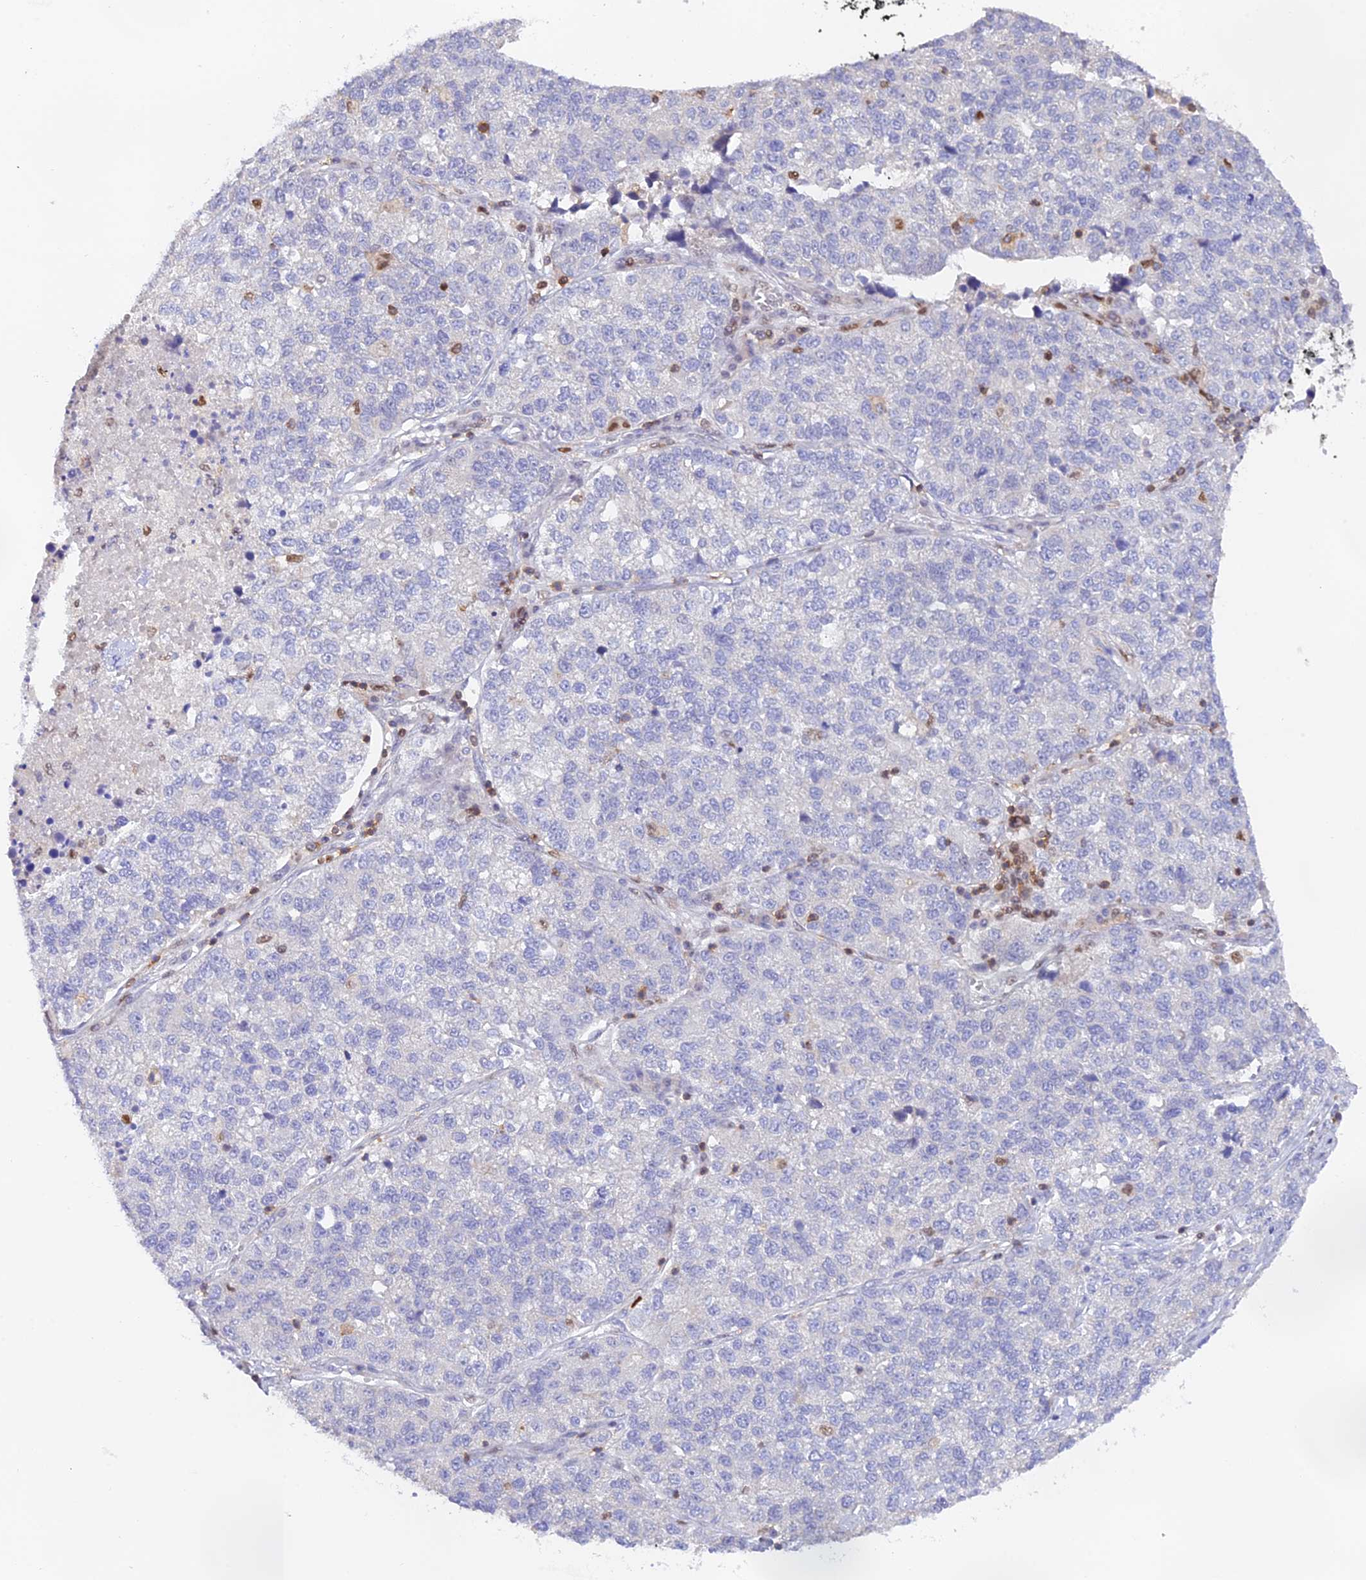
{"staining": {"intensity": "negative", "quantity": "none", "location": "none"}, "tissue": "lung cancer", "cell_type": "Tumor cells", "image_type": "cancer", "snomed": [{"axis": "morphology", "description": "Adenocarcinoma, NOS"}, {"axis": "topography", "description": "Lung"}], "caption": "This is a image of immunohistochemistry (IHC) staining of adenocarcinoma (lung), which shows no positivity in tumor cells.", "gene": "DENND1C", "patient": {"sex": "male", "age": 49}}